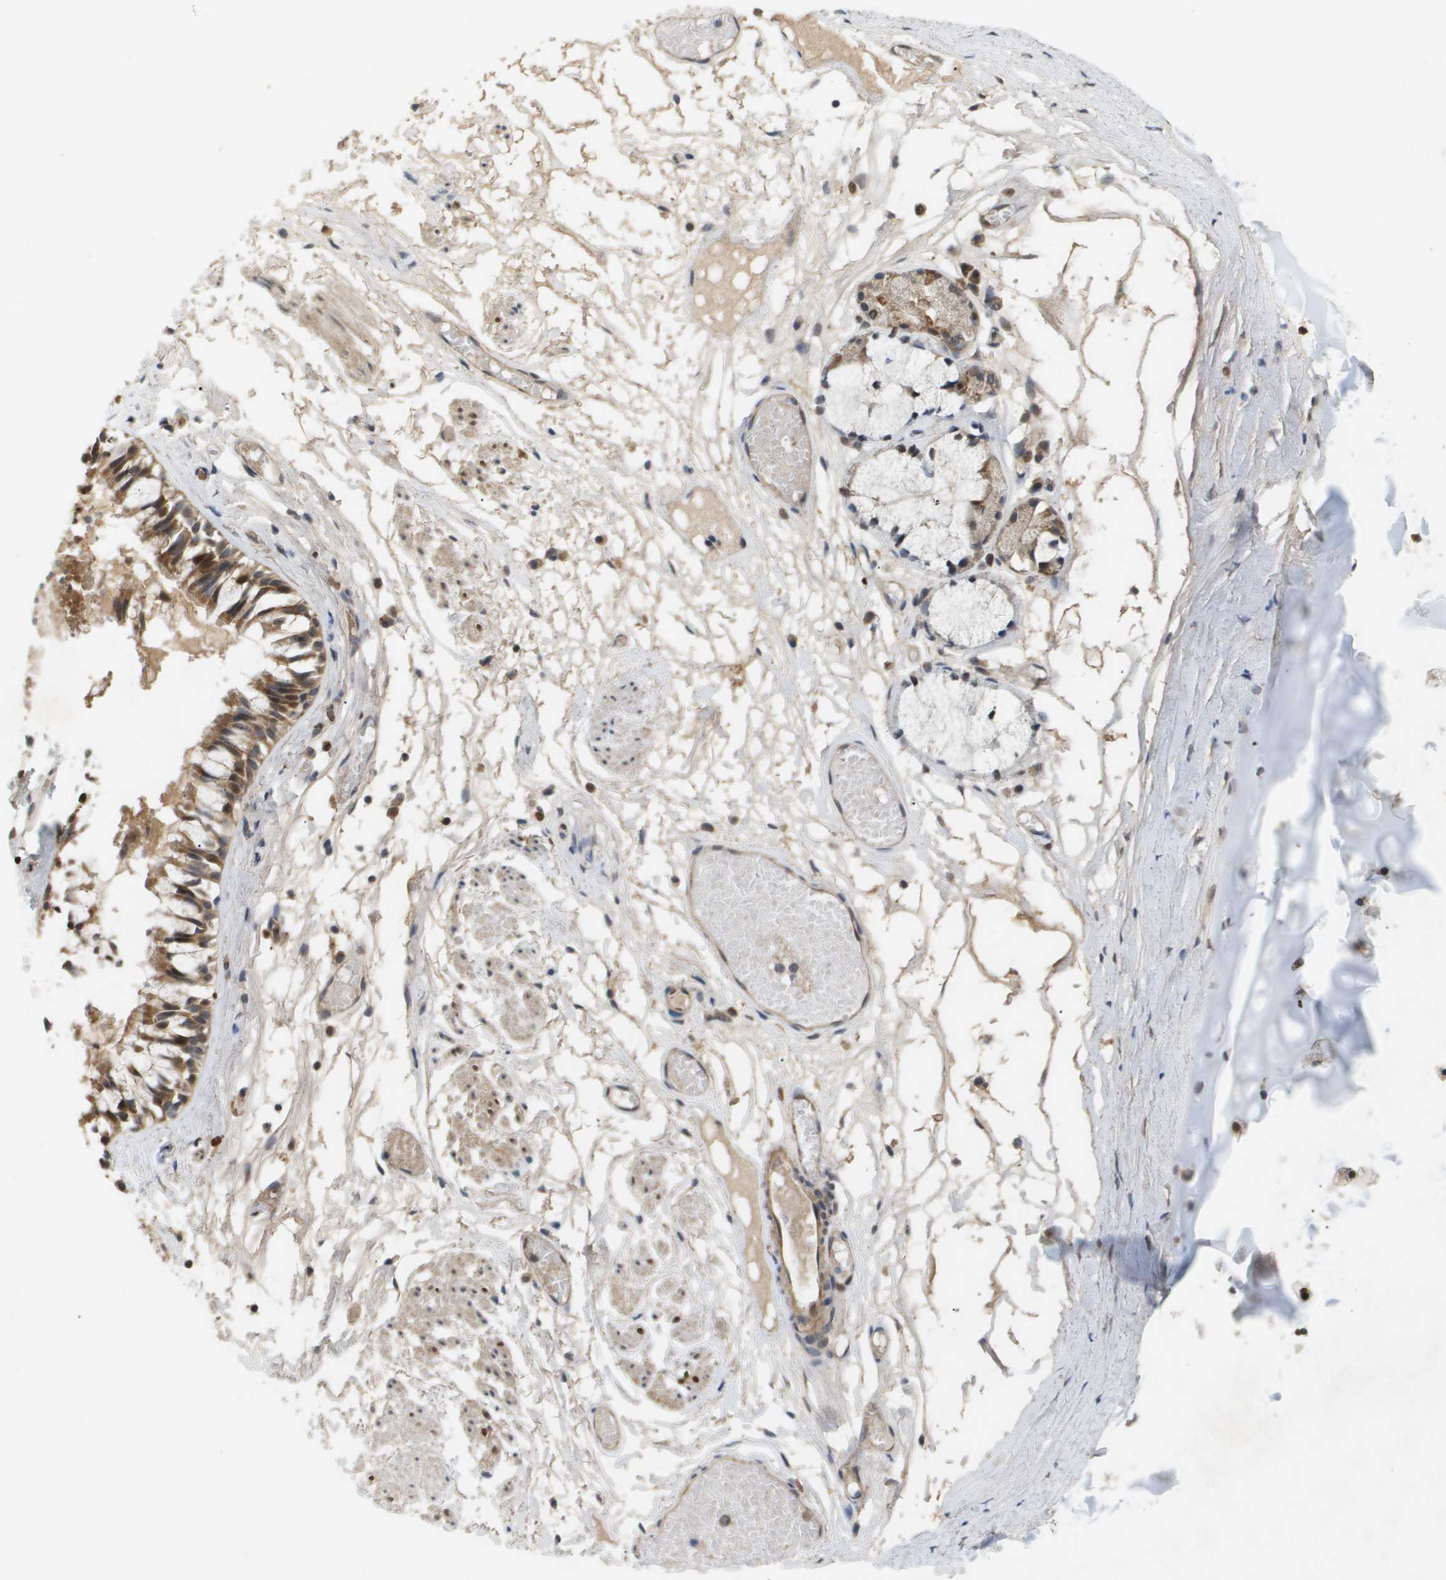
{"staining": {"intensity": "moderate", "quantity": ">75%", "location": "cytoplasmic/membranous,nuclear"}, "tissue": "bronchus", "cell_type": "Respiratory epithelial cells", "image_type": "normal", "snomed": [{"axis": "morphology", "description": "Normal tissue, NOS"}, {"axis": "morphology", "description": "Inflammation, NOS"}, {"axis": "topography", "description": "Cartilage tissue"}, {"axis": "topography", "description": "Lung"}], "caption": "IHC of unremarkable human bronchus shows medium levels of moderate cytoplasmic/membranous,nuclear staining in approximately >75% of respiratory epithelial cells.", "gene": "PDGFB", "patient": {"sex": "male", "age": 71}}